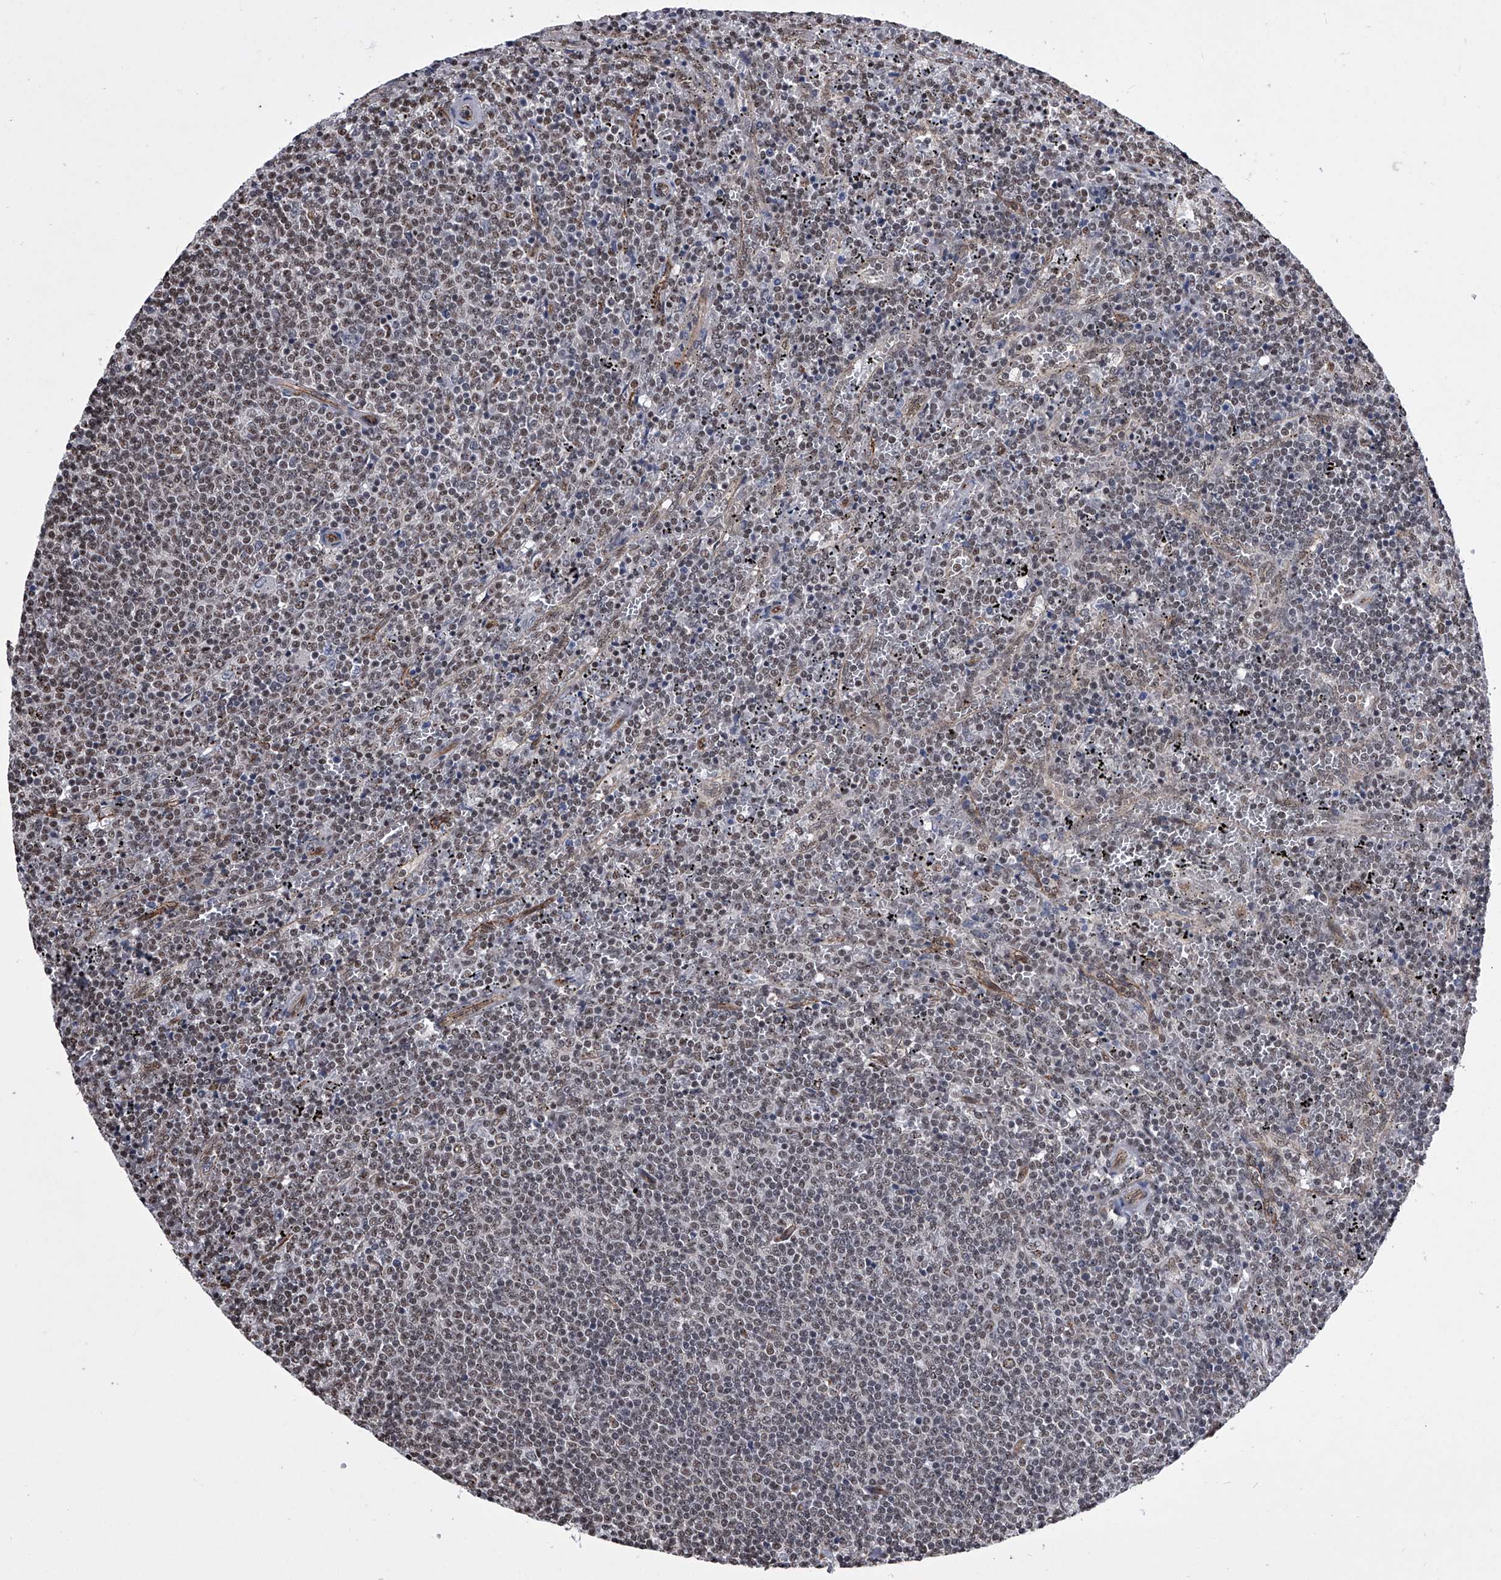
{"staining": {"intensity": "weak", "quantity": "<25%", "location": "nuclear"}, "tissue": "lymphoma", "cell_type": "Tumor cells", "image_type": "cancer", "snomed": [{"axis": "morphology", "description": "Malignant lymphoma, non-Hodgkin's type, Low grade"}, {"axis": "topography", "description": "Spleen"}], "caption": "DAB (3,3'-diaminobenzidine) immunohistochemical staining of low-grade malignant lymphoma, non-Hodgkin's type shows no significant positivity in tumor cells. (Immunohistochemistry (ihc), brightfield microscopy, high magnification).", "gene": "ZNF76", "patient": {"sex": "female", "age": 50}}